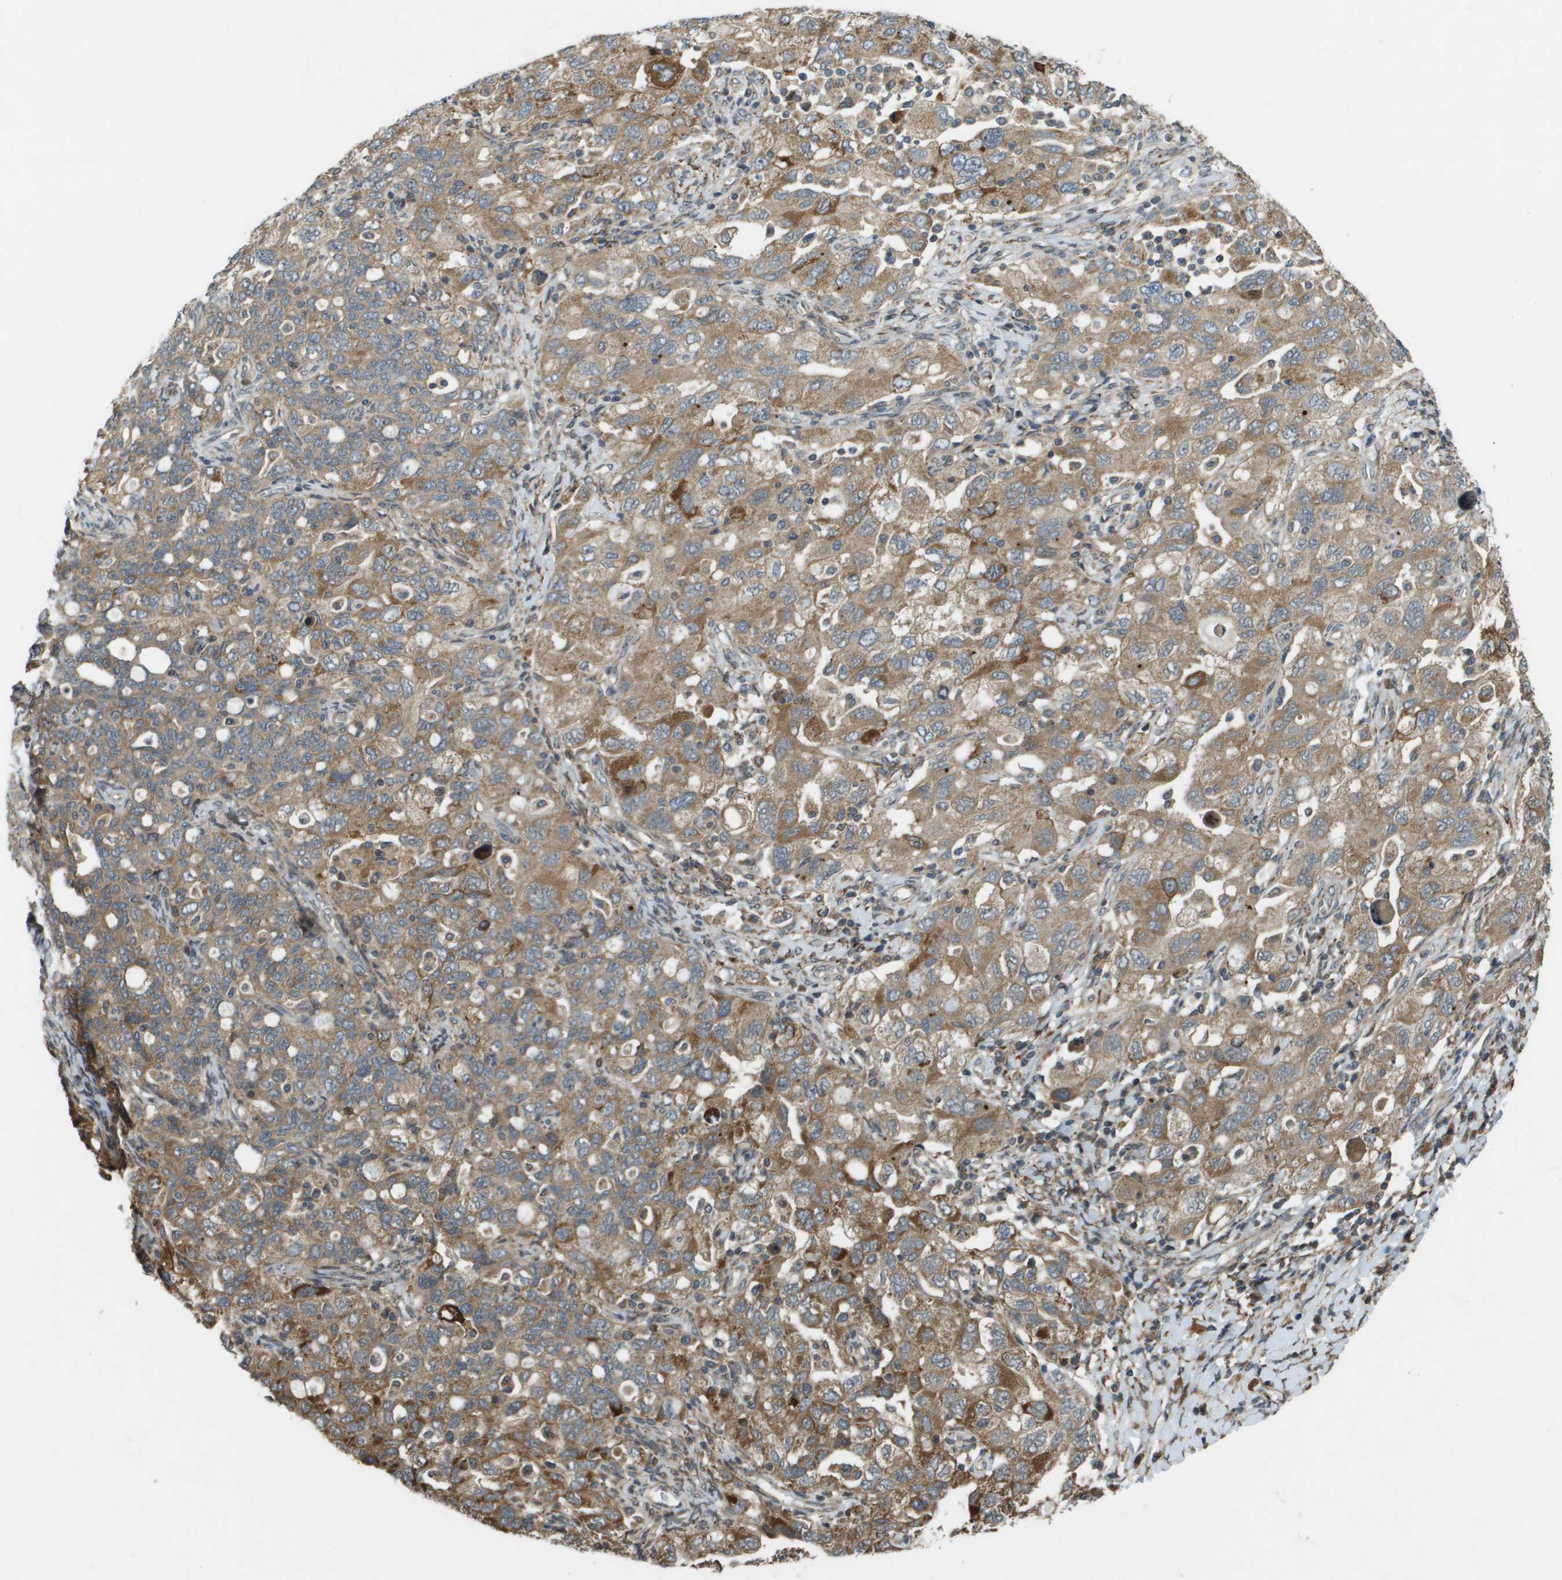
{"staining": {"intensity": "moderate", "quantity": ">75%", "location": "cytoplasmic/membranous"}, "tissue": "ovarian cancer", "cell_type": "Tumor cells", "image_type": "cancer", "snomed": [{"axis": "morphology", "description": "Carcinoma, NOS"}, {"axis": "morphology", "description": "Cystadenocarcinoma, serous, NOS"}, {"axis": "topography", "description": "Ovary"}], "caption": "Protein staining of ovarian serous cystadenocarcinoma tissue demonstrates moderate cytoplasmic/membranous positivity in approximately >75% of tumor cells. Ihc stains the protein of interest in brown and the nuclei are stained blue.", "gene": "CDKN2C", "patient": {"sex": "female", "age": 69}}